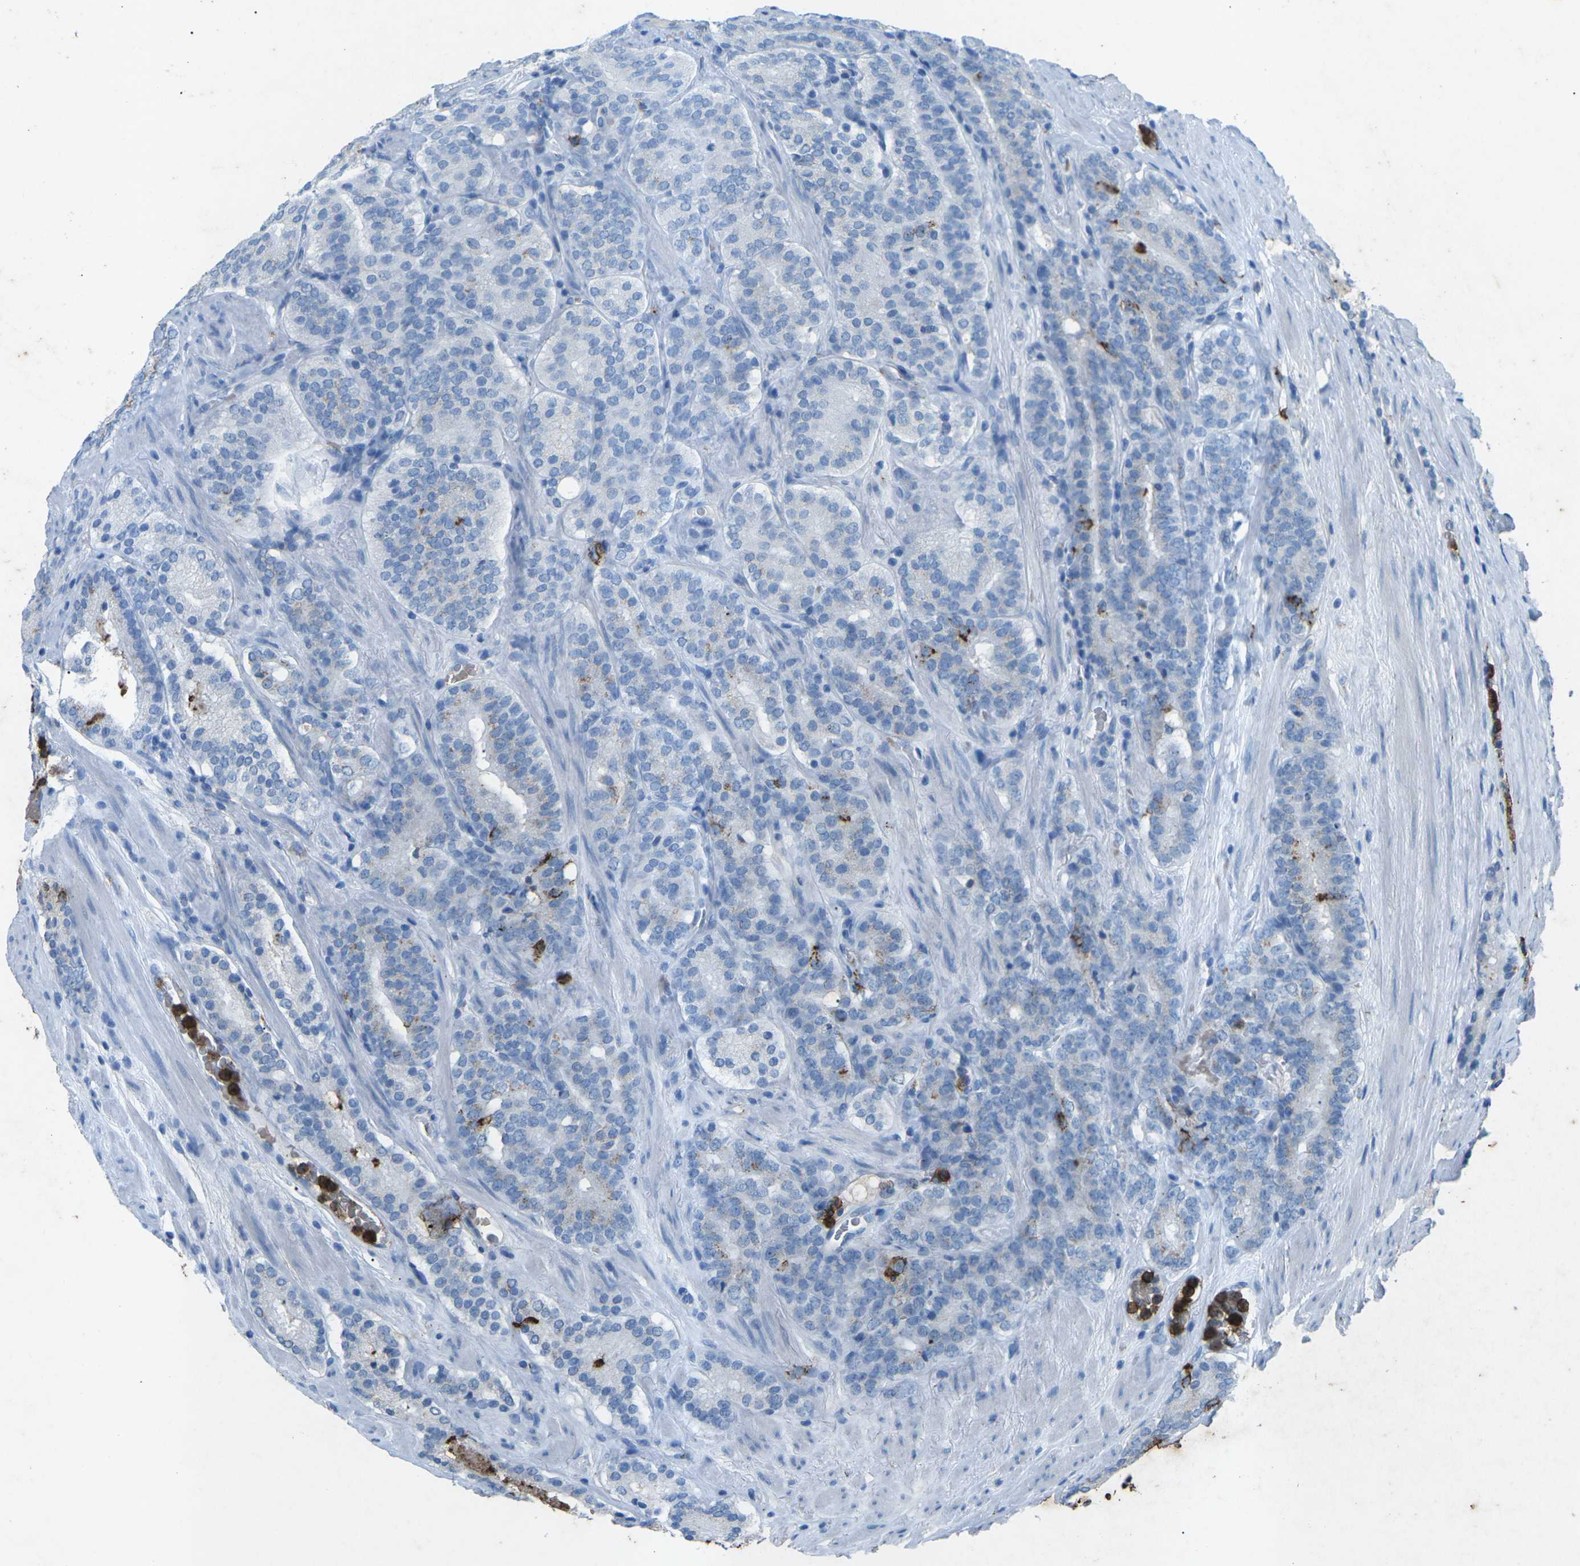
{"staining": {"intensity": "moderate", "quantity": "<25%", "location": "cytoplasmic/membranous"}, "tissue": "prostate cancer", "cell_type": "Tumor cells", "image_type": "cancer", "snomed": [{"axis": "morphology", "description": "Adenocarcinoma, Low grade"}, {"axis": "topography", "description": "Prostate"}], "caption": "Brown immunohistochemical staining in prostate cancer shows moderate cytoplasmic/membranous positivity in about <25% of tumor cells.", "gene": "CTAGE1", "patient": {"sex": "male", "age": 69}}